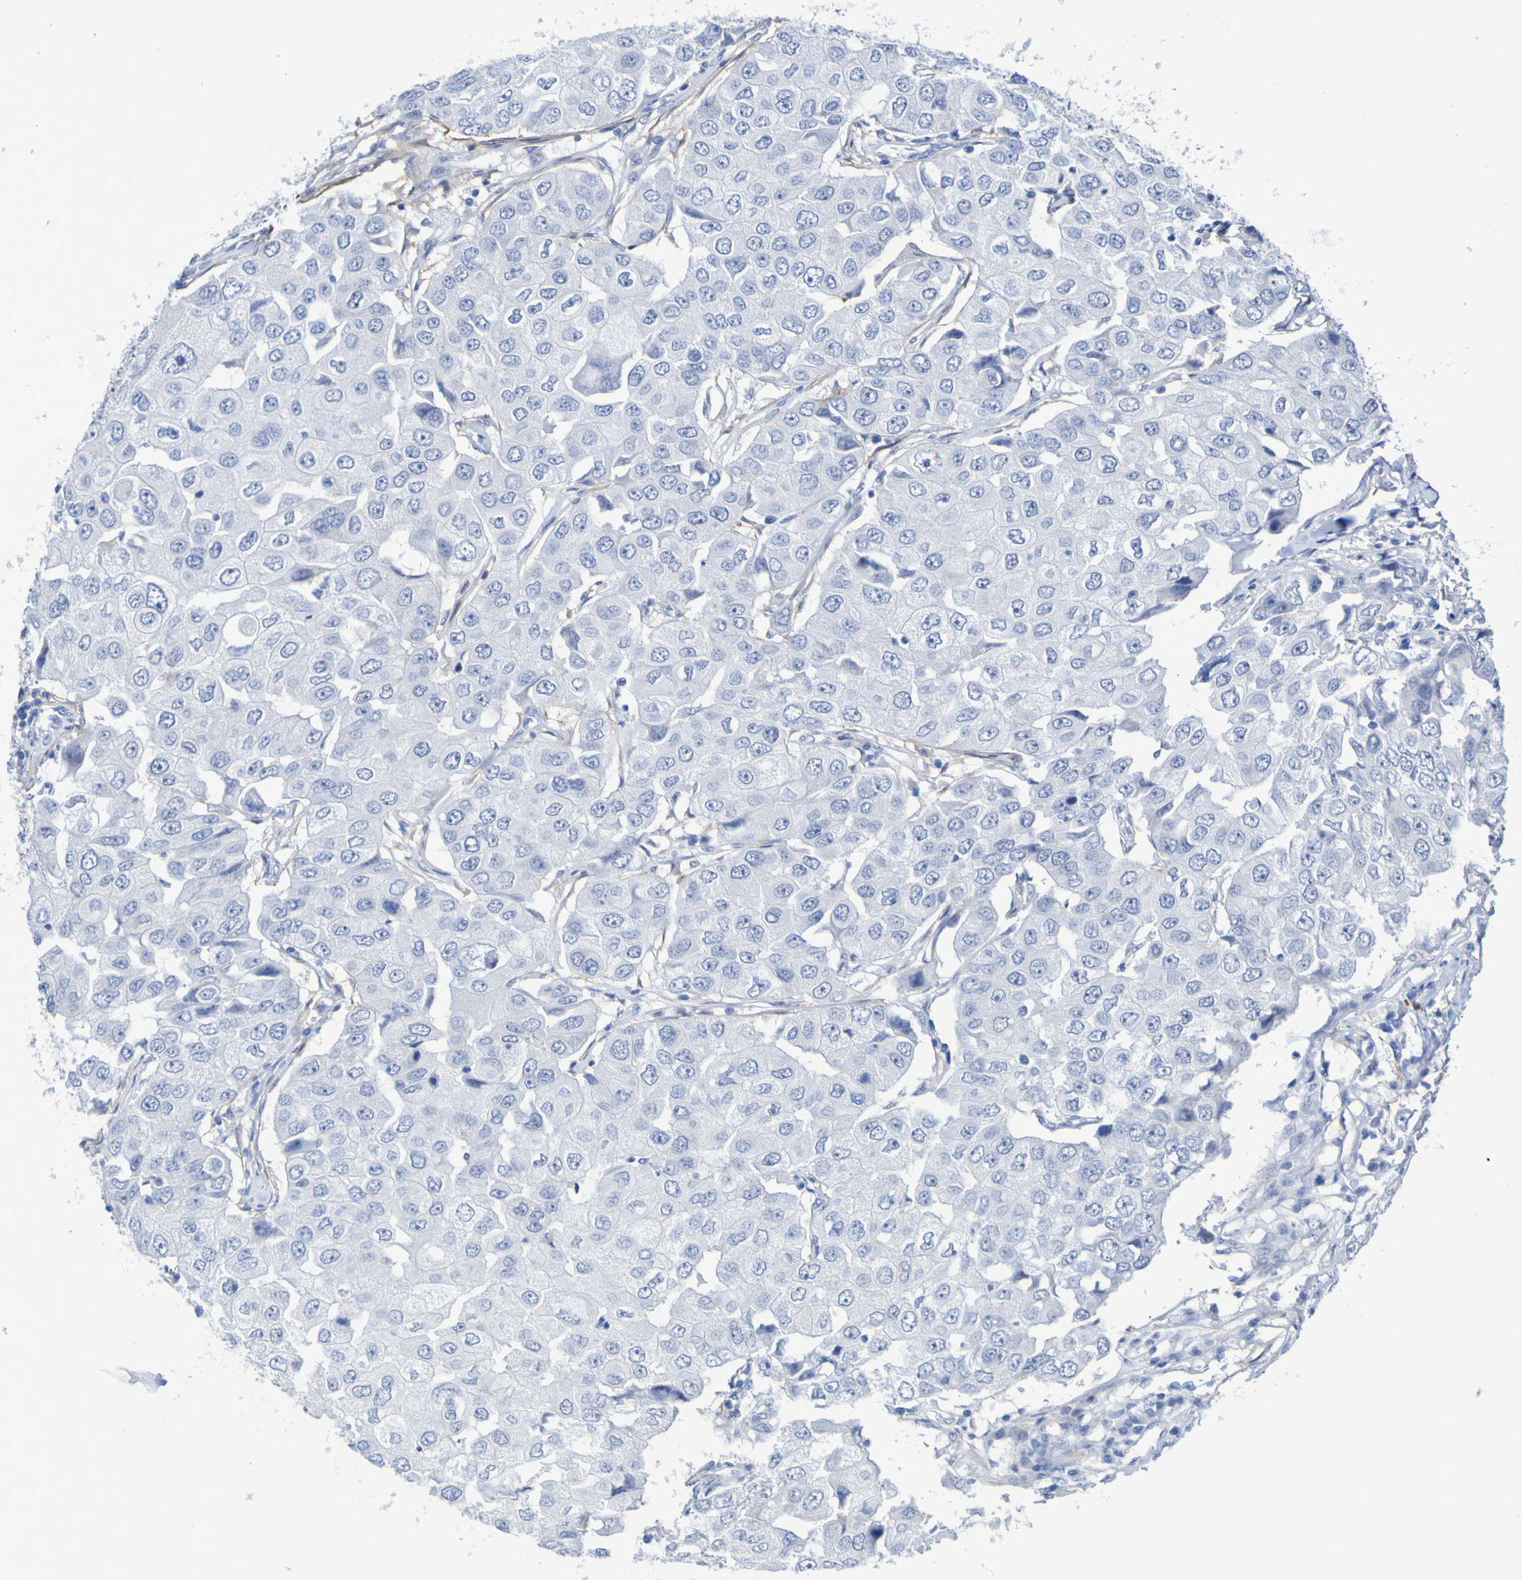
{"staining": {"intensity": "negative", "quantity": "none", "location": "none"}, "tissue": "breast cancer", "cell_type": "Tumor cells", "image_type": "cancer", "snomed": [{"axis": "morphology", "description": "Duct carcinoma"}, {"axis": "topography", "description": "Breast"}], "caption": "Tumor cells are negative for brown protein staining in breast infiltrating ductal carcinoma.", "gene": "SGCB", "patient": {"sex": "female", "age": 27}}